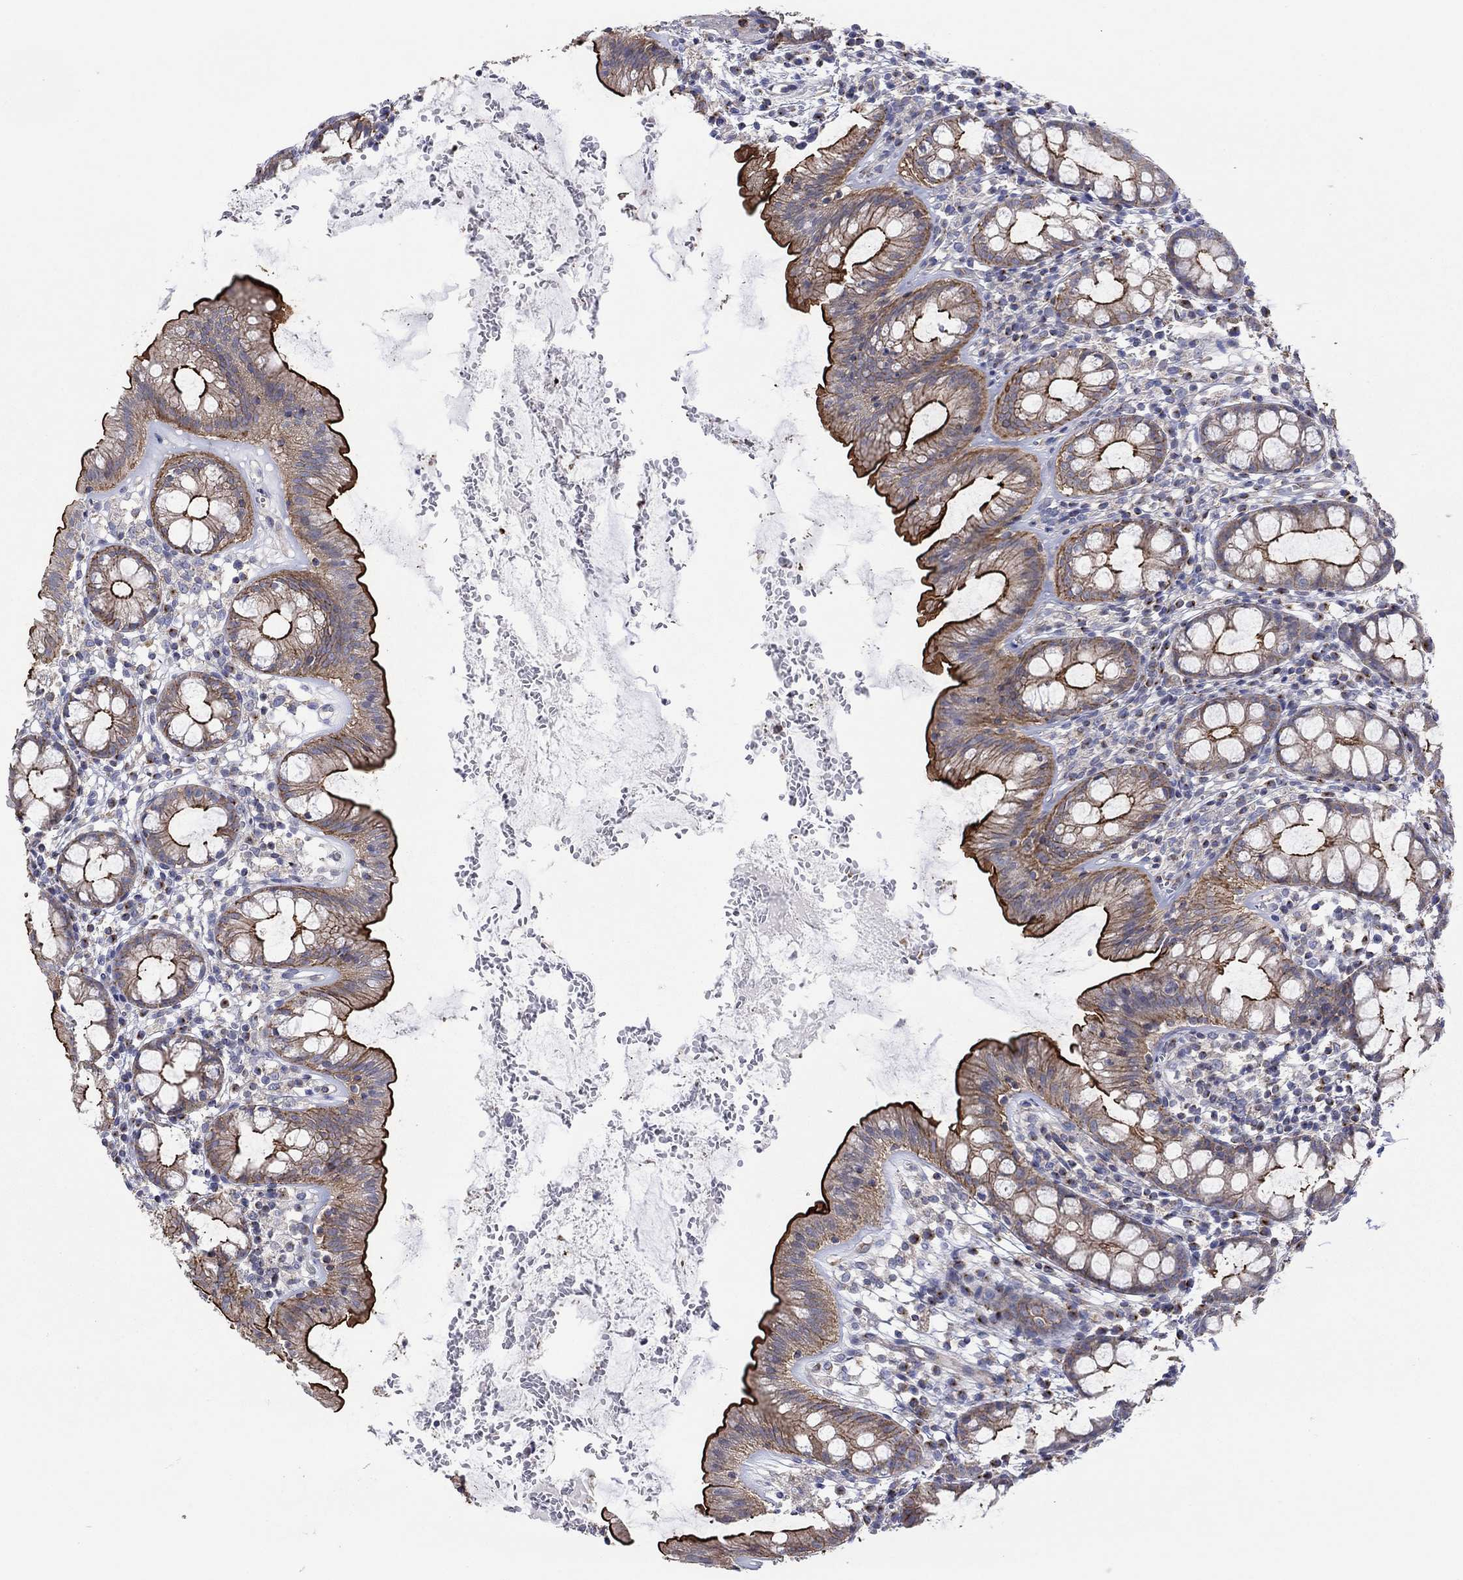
{"staining": {"intensity": "strong", "quantity": "<25%", "location": "cytoplasmic/membranous"}, "tissue": "rectum", "cell_type": "Glandular cells", "image_type": "normal", "snomed": [{"axis": "morphology", "description": "Normal tissue, NOS"}, {"axis": "topography", "description": "Rectum"}], "caption": "Immunohistochemistry of unremarkable rectum reveals medium levels of strong cytoplasmic/membranous staining in approximately <25% of glandular cells.", "gene": "TPRN", "patient": {"sex": "male", "age": 57}}